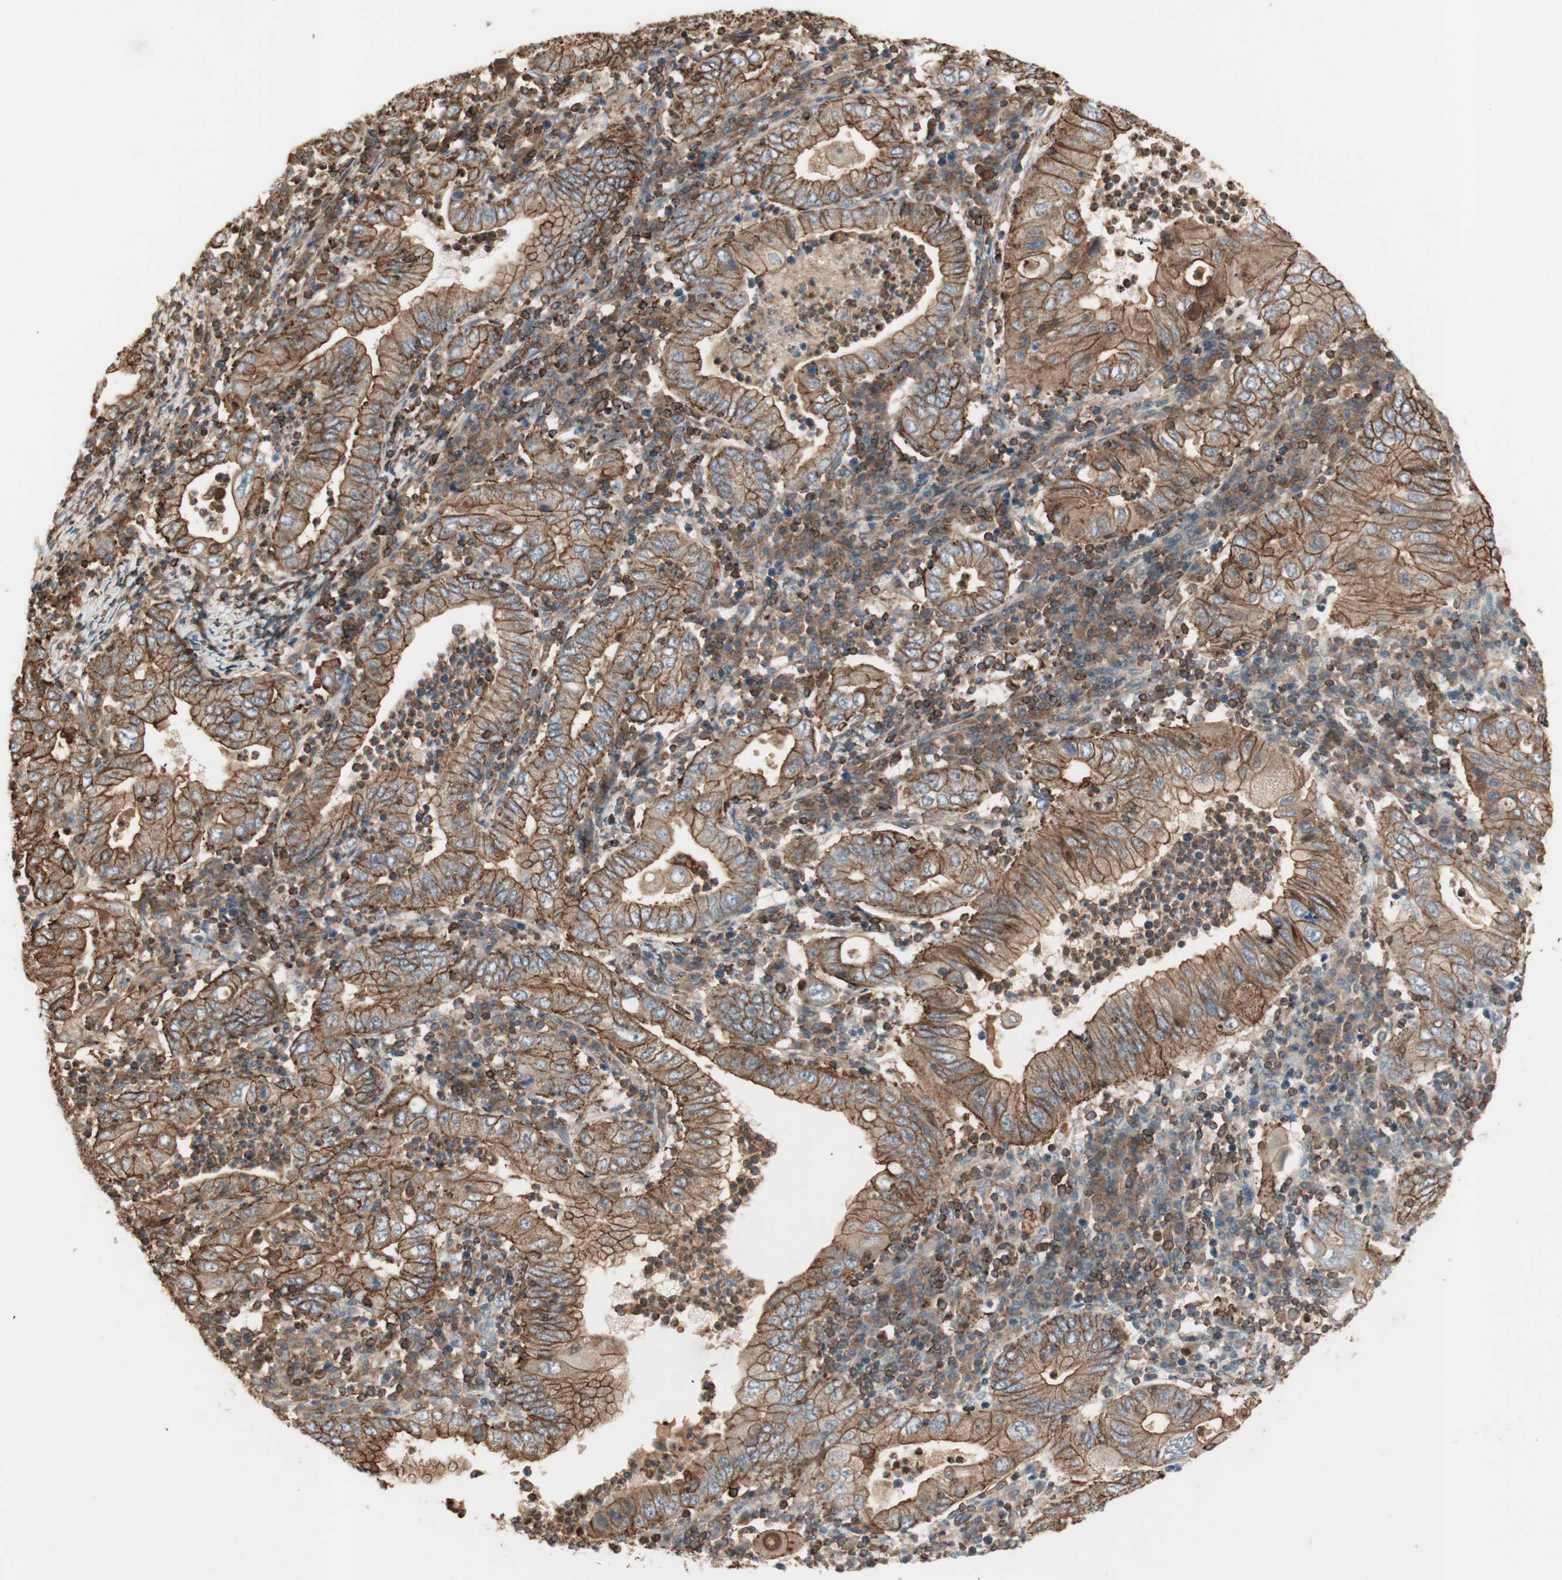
{"staining": {"intensity": "strong", "quantity": ">75%", "location": "cytoplasmic/membranous"}, "tissue": "stomach cancer", "cell_type": "Tumor cells", "image_type": "cancer", "snomed": [{"axis": "morphology", "description": "Normal tissue, NOS"}, {"axis": "morphology", "description": "Adenocarcinoma, NOS"}, {"axis": "topography", "description": "Esophagus"}, {"axis": "topography", "description": "Stomach, upper"}, {"axis": "topography", "description": "Peripheral nerve tissue"}], "caption": "Immunohistochemistry micrograph of adenocarcinoma (stomach) stained for a protein (brown), which shows high levels of strong cytoplasmic/membranous staining in about >75% of tumor cells.", "gene": "TCP11L1", "patient": {"sex": "male", "age": 62}}